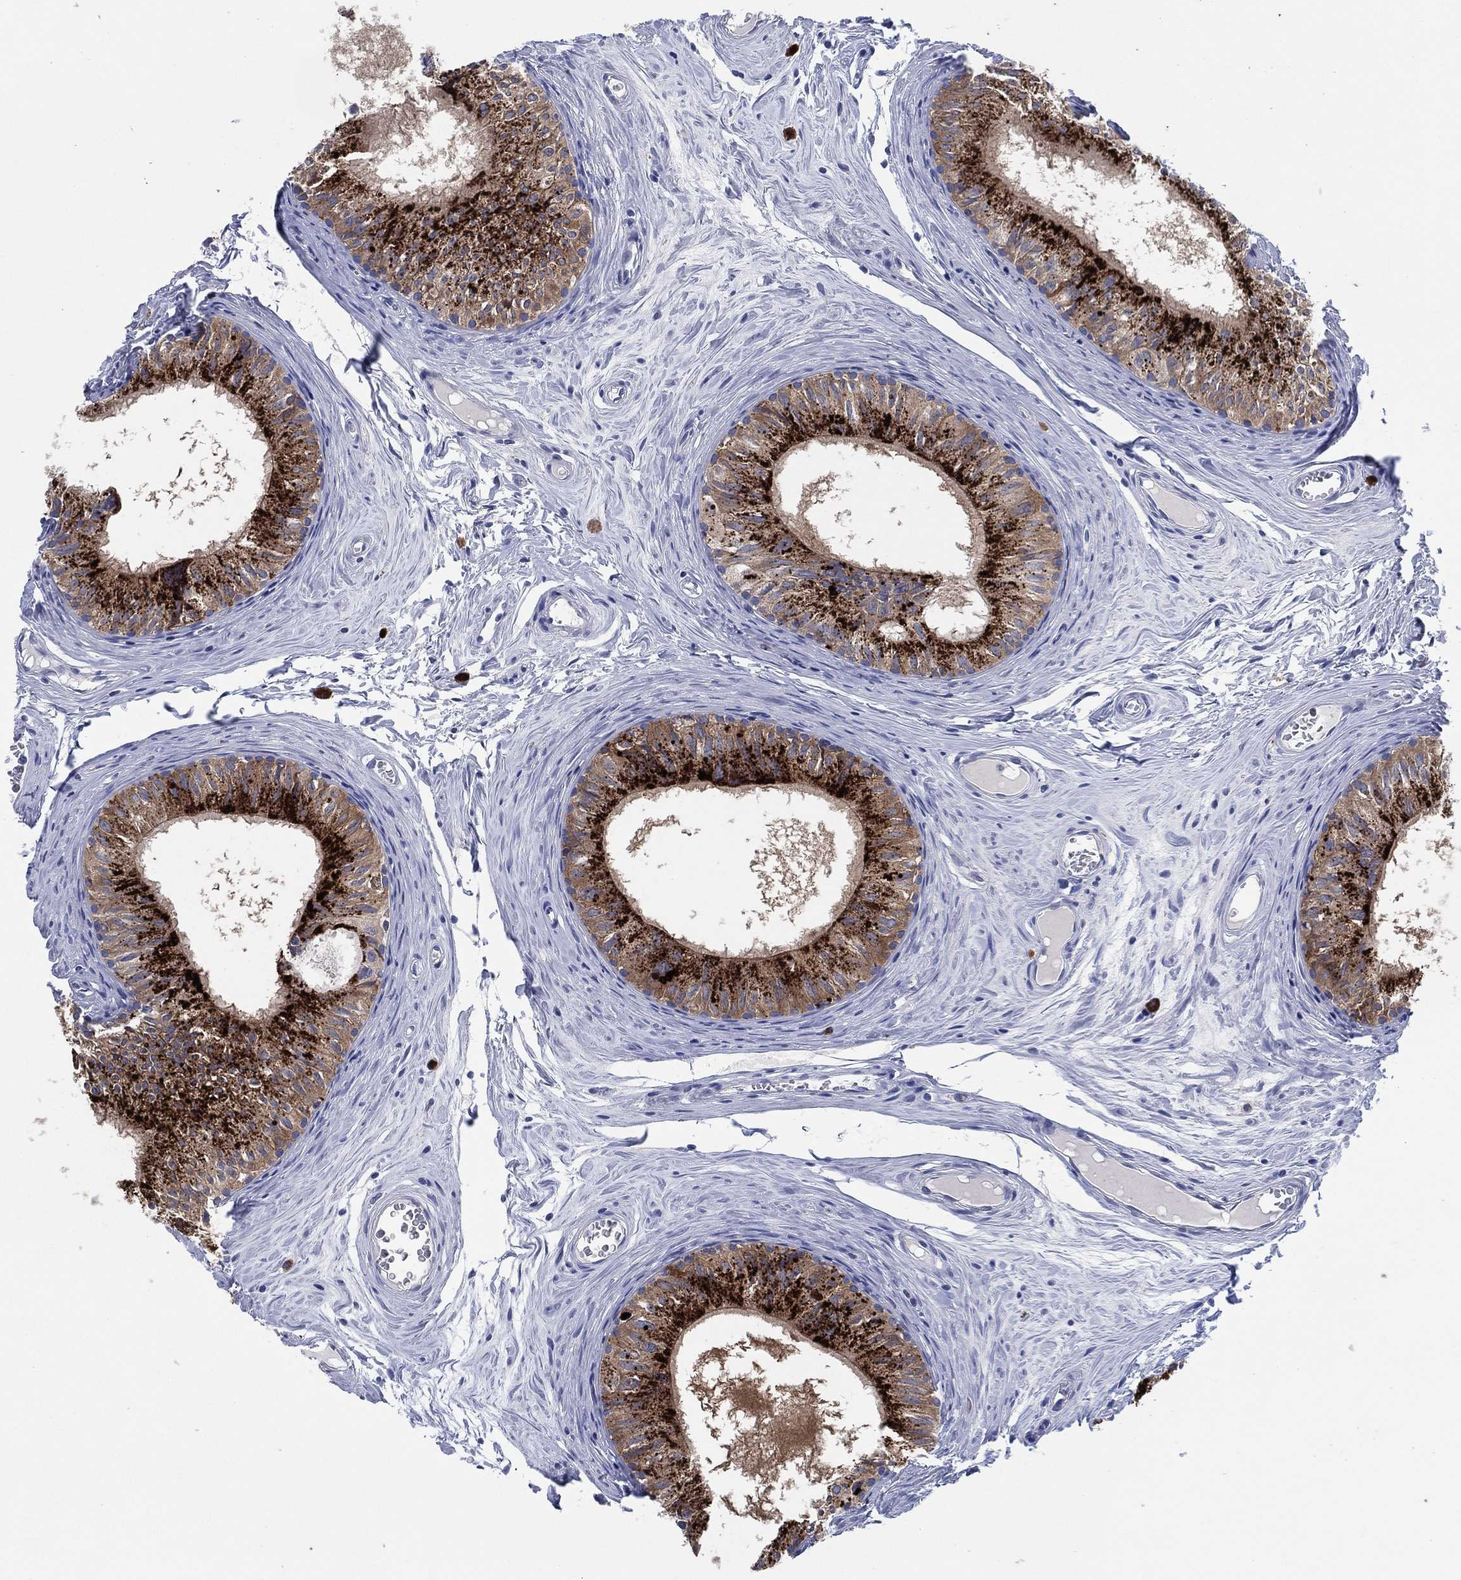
{"staining": {"intensity": "strong", "quantity": ">75%", "location": "cytoplasmic/membranous"}, "tissue": "epididymis", "cell_type": "Glandular cells", "image_type": "normal", "snomed": [{"axis": "morphology", "description": "Normal tissue, NOS"}, {"axis": "topography", "description": "Epididymis"}], "caption": "Epididymis was stained to show a protein in brown. There is high levels of strong cytoplasmic/membranous staining in about >75% of glandular cells. (DAB IHC, brown staining for protein, blue staining for nuclei).", "gene": "GALNS", "patient": {"sex": "male", "age": 52}}